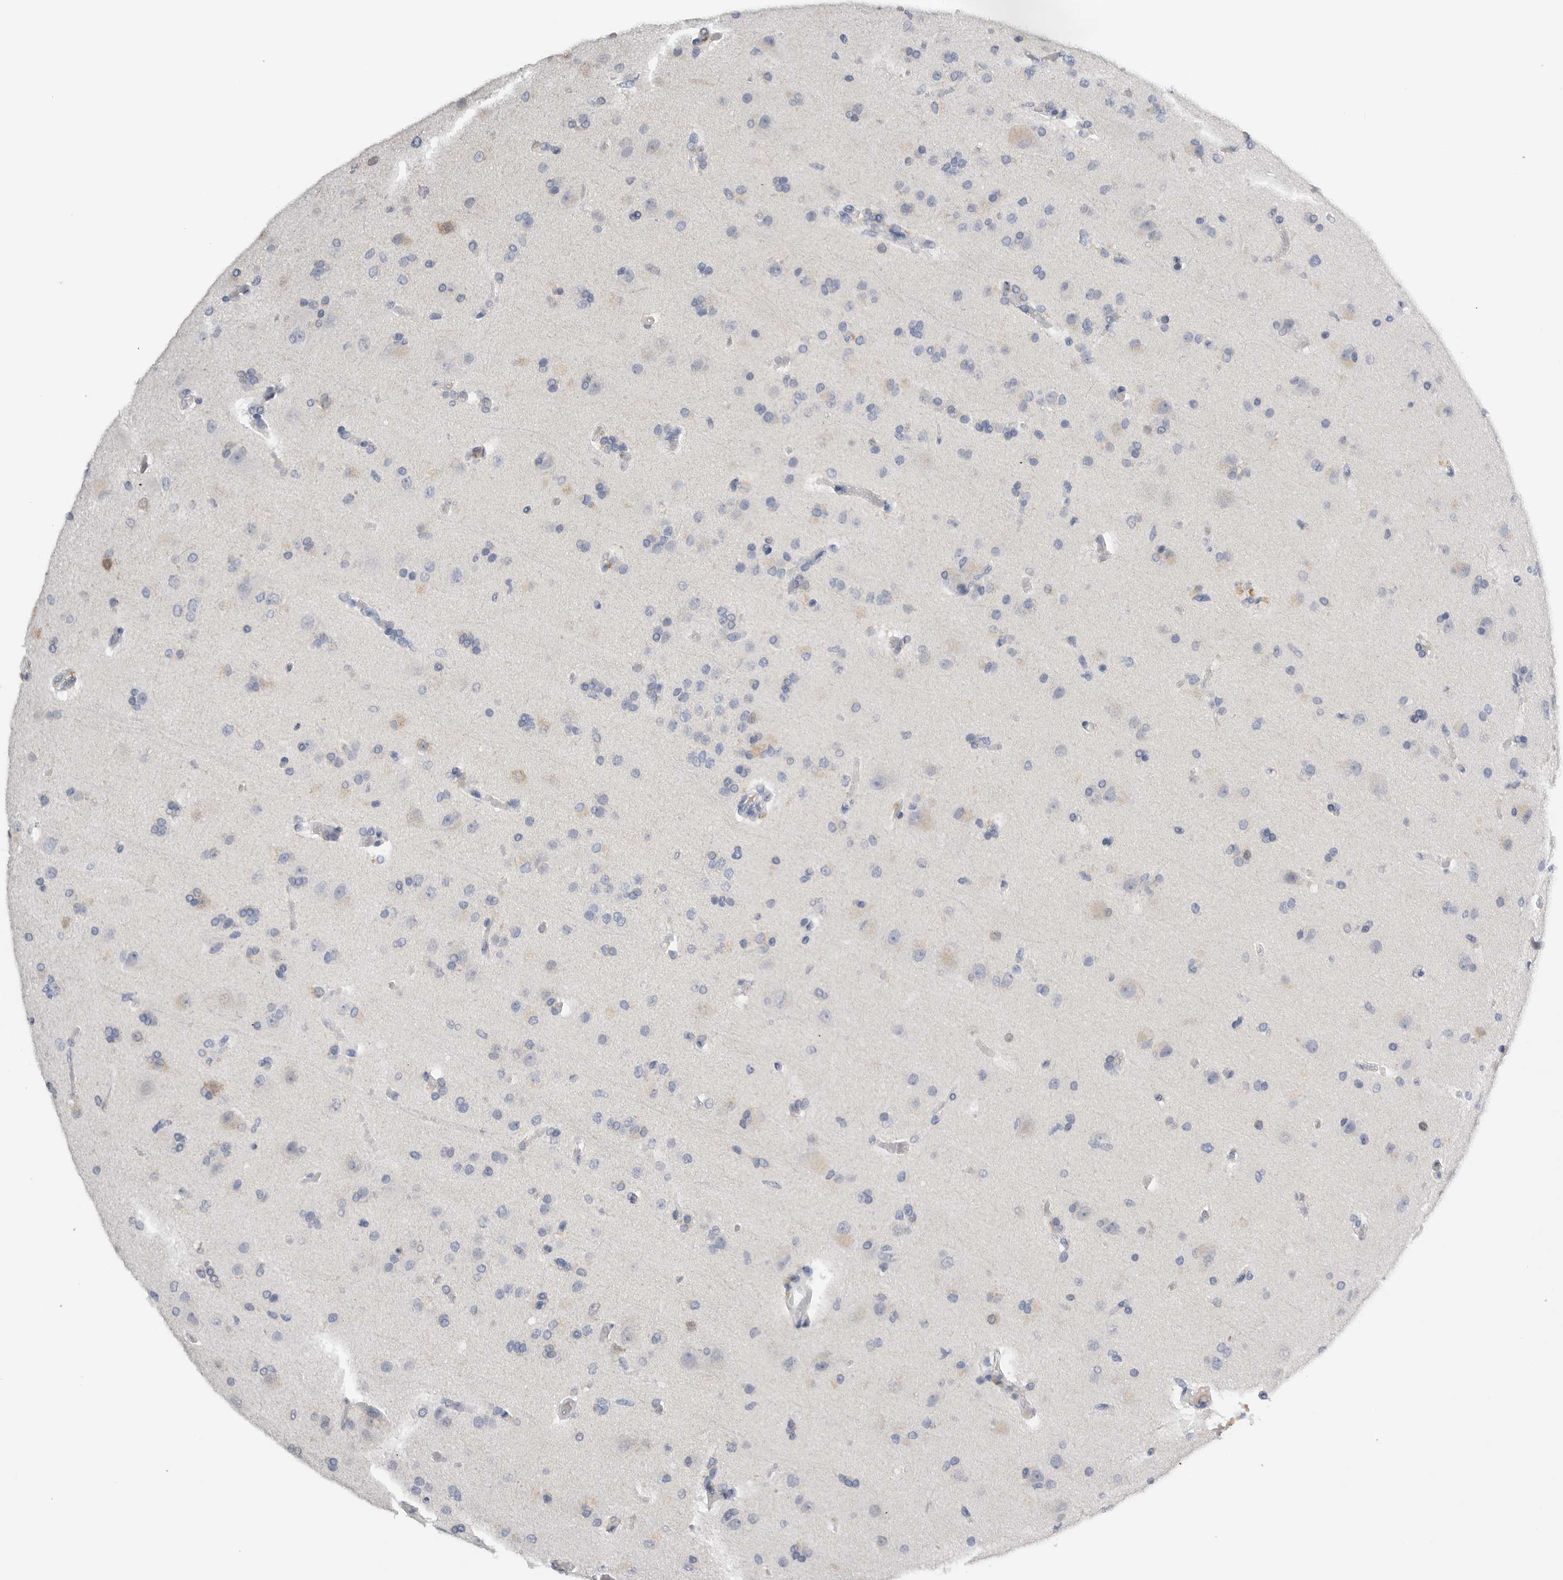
{"staining": {"intensity": "negative", "quantity": "none", "location": "none"}, "tissue": "glioma", "cell_type": "Tumor cells", "image_type": "cancer", "snomed": [{"axis": "morphology", "description": "Glioma, malignant, High grade"}, {"axis": "topography", "description": "Brain"}], "caption": "Malignant high-grade glioma stained for a protein using IHC displays no expression tumor cells.", "gene": "FABP6", "patient": {"sex": "male", "age": 72}}